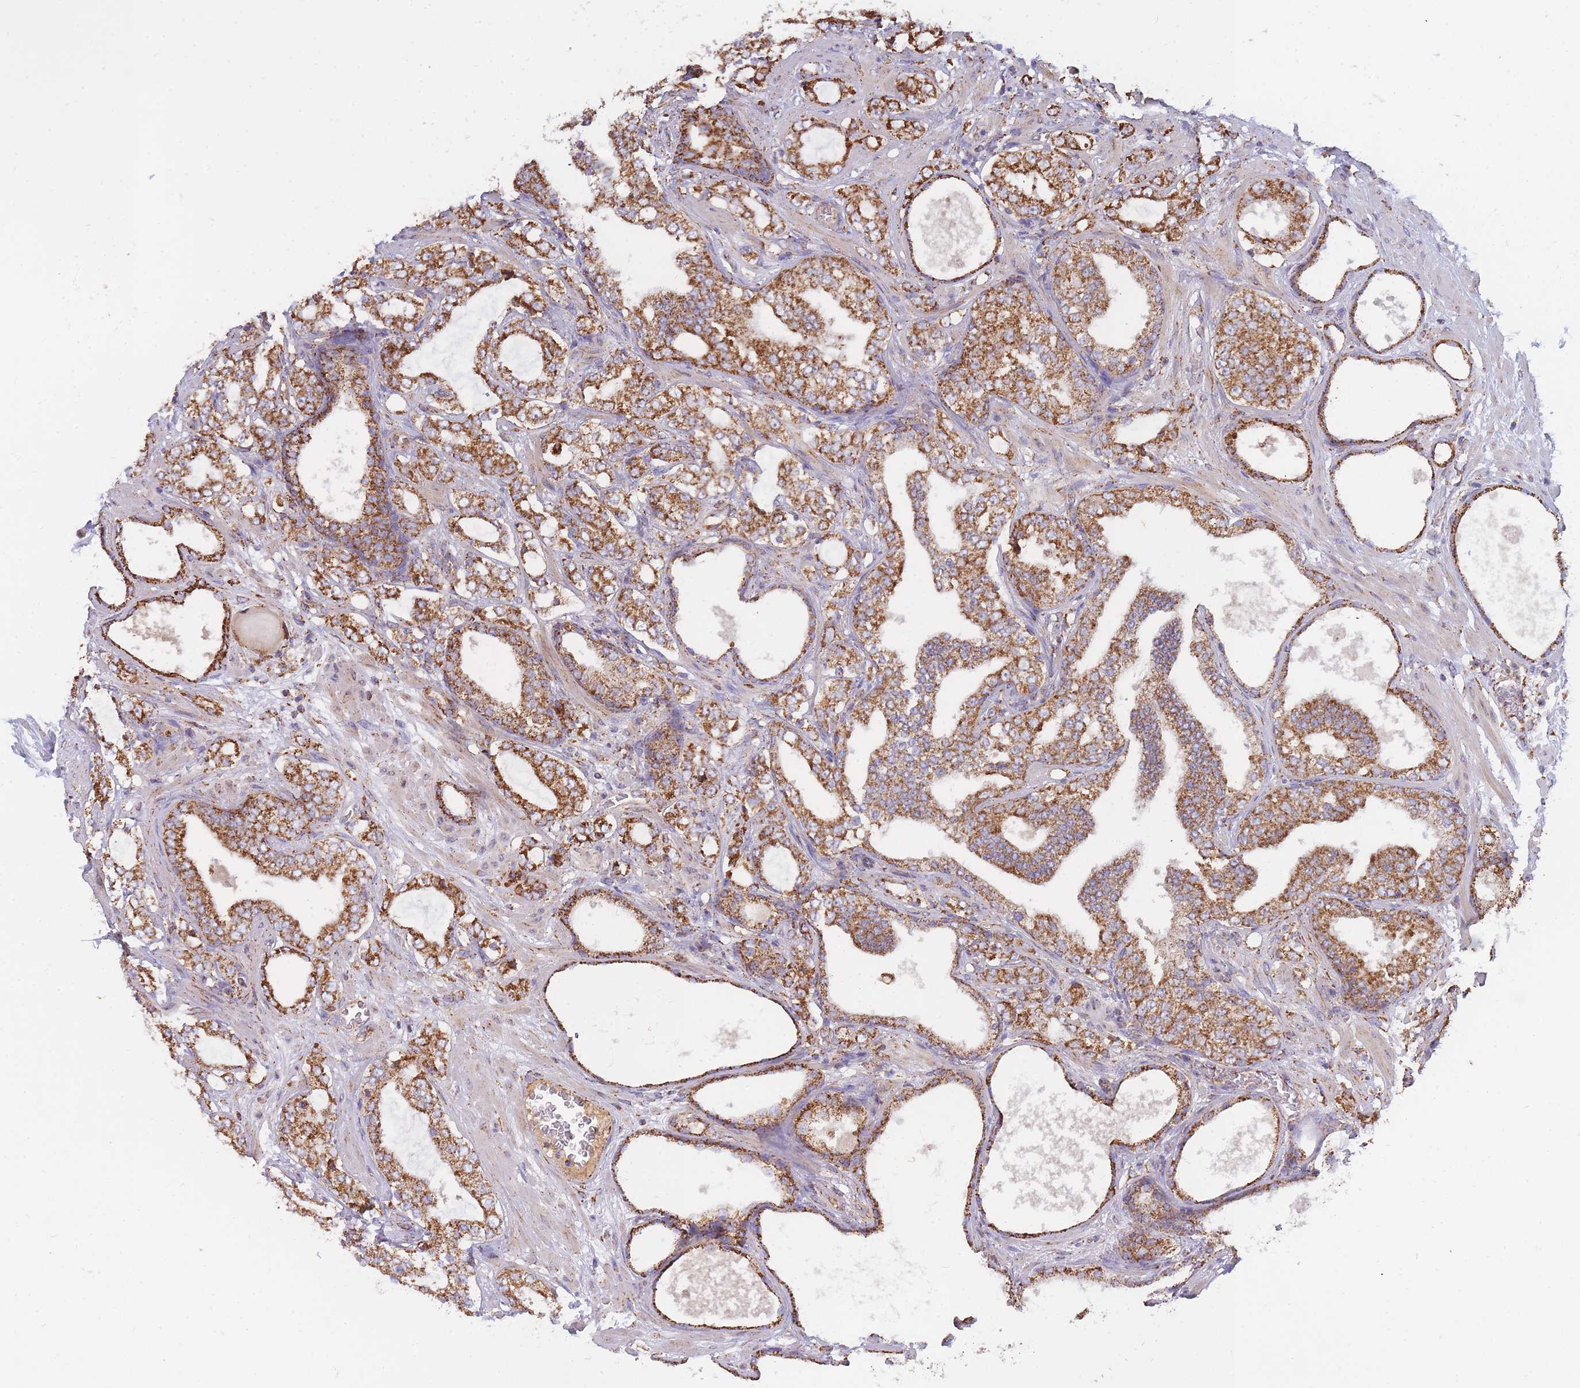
{"staining": {"intensity": "strong", "quantity": ">75%", "location": "cytoplasmic/membranous"}, "tissue": "prostate cancer", "cell_type": "Tumor cells", "image_type": "cancer", "snomed": [{"axis": "morphology", "description": "Adenocarcinoma, High grade"}, {"axis": "topography", "description": "Prostate"}], "caption": "An image of human prostate adenocarcinoma (high-grade) stained for a protein shows strong cytoplasmic/membranous brown staining in tumor cells. (Stains: DAB (3,3'-diaminobenzidine) in brown, nuclei in blue, Microscopy: brightfield microscopy at high magnification).", "gene": "MRPL17", "patient": {"sex": "male", "age": 64}}